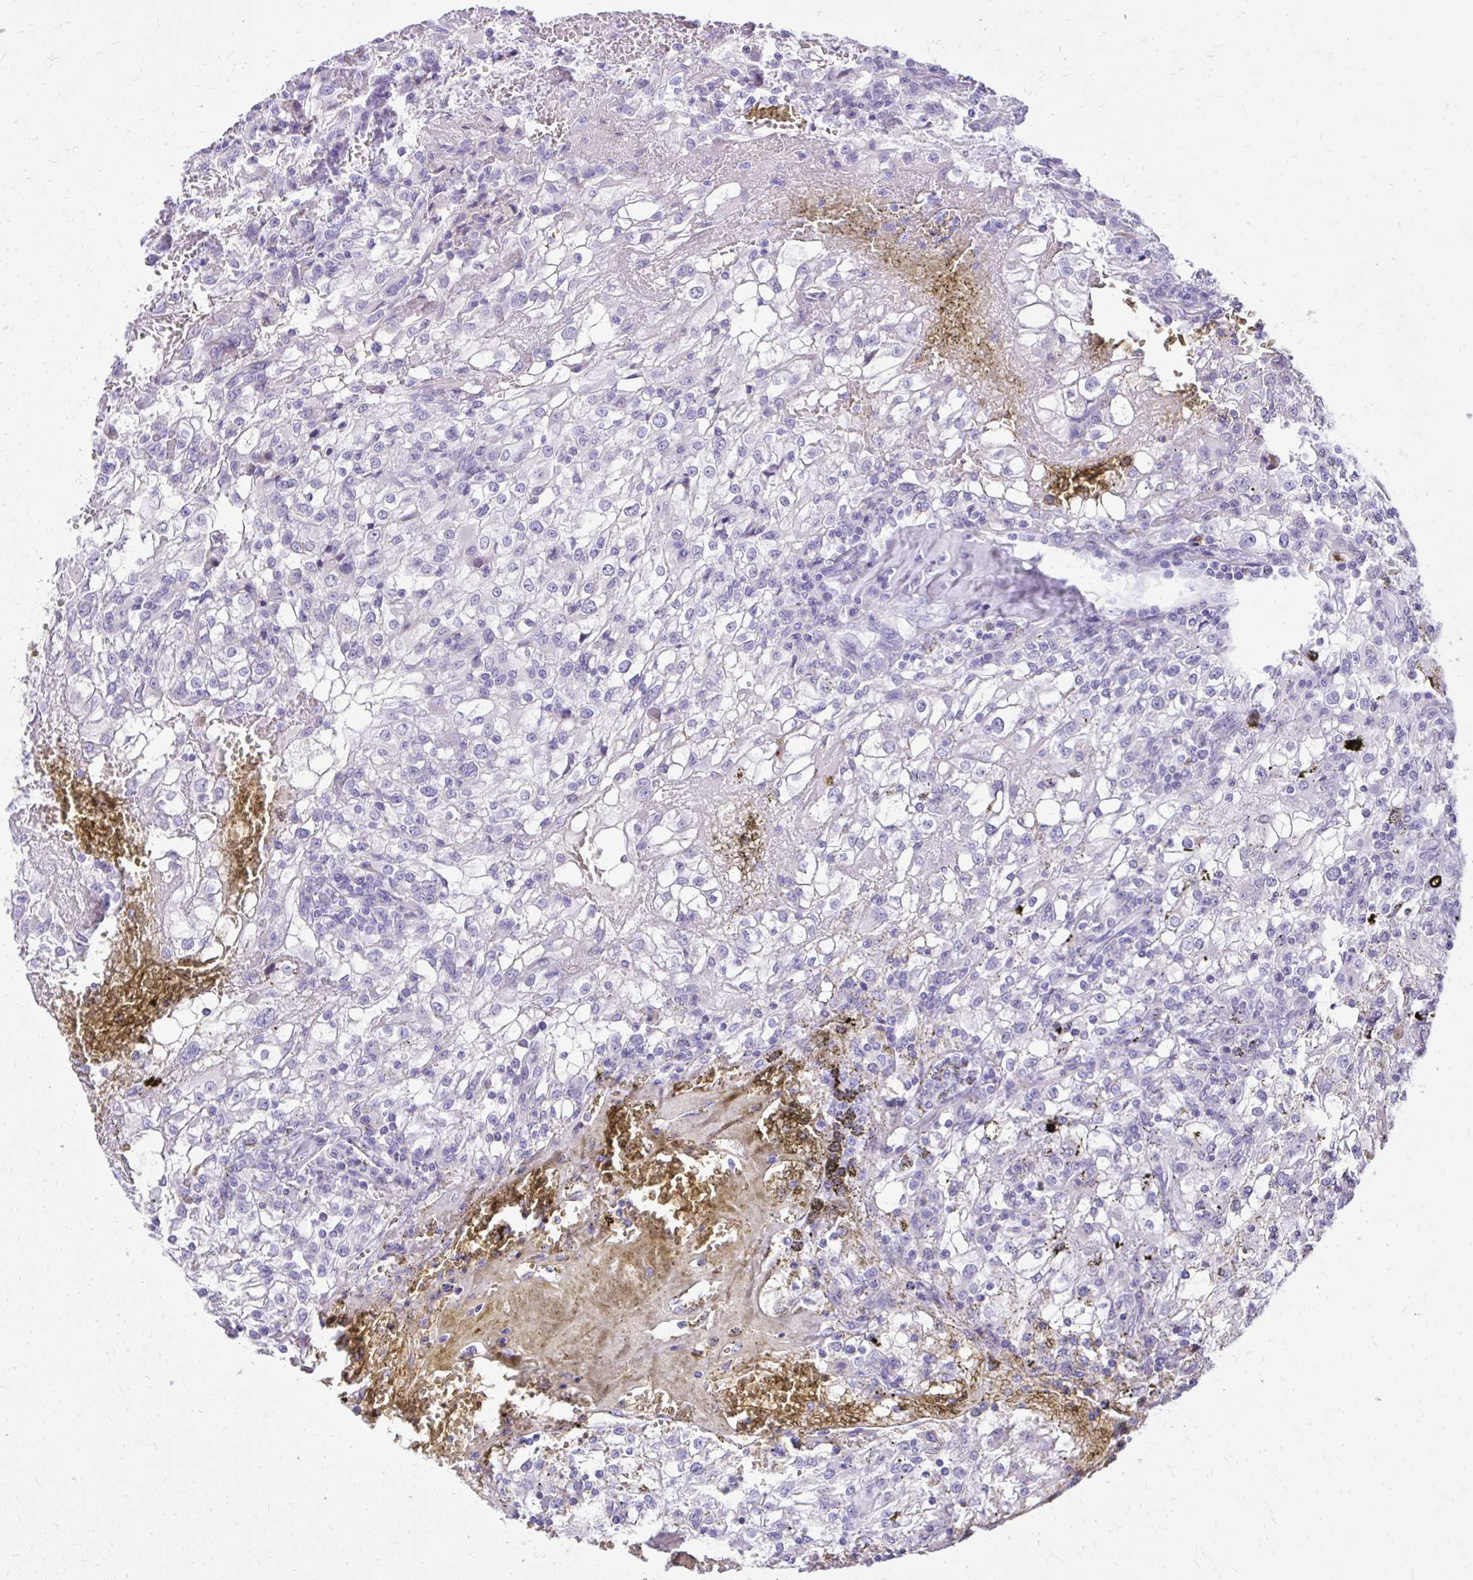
{"staining": {"intensity": "negative", "quantity": "none", "location": "none"}, "tissue": "renal cancer", "cell_type": "Tumor cells", "image_type": "cancer", "snomed": [{"axis": "morphology", "description": "Adenocarcinoma, NOS"}, {"axis": "topography", "description": "Kidney"}], "caption": "This is an immunohistochemistry image of human renal cancer. There is no positivity in tumor cells.", "gene": "BCL6B", "patient": {"sex": "female", "age": 74}}